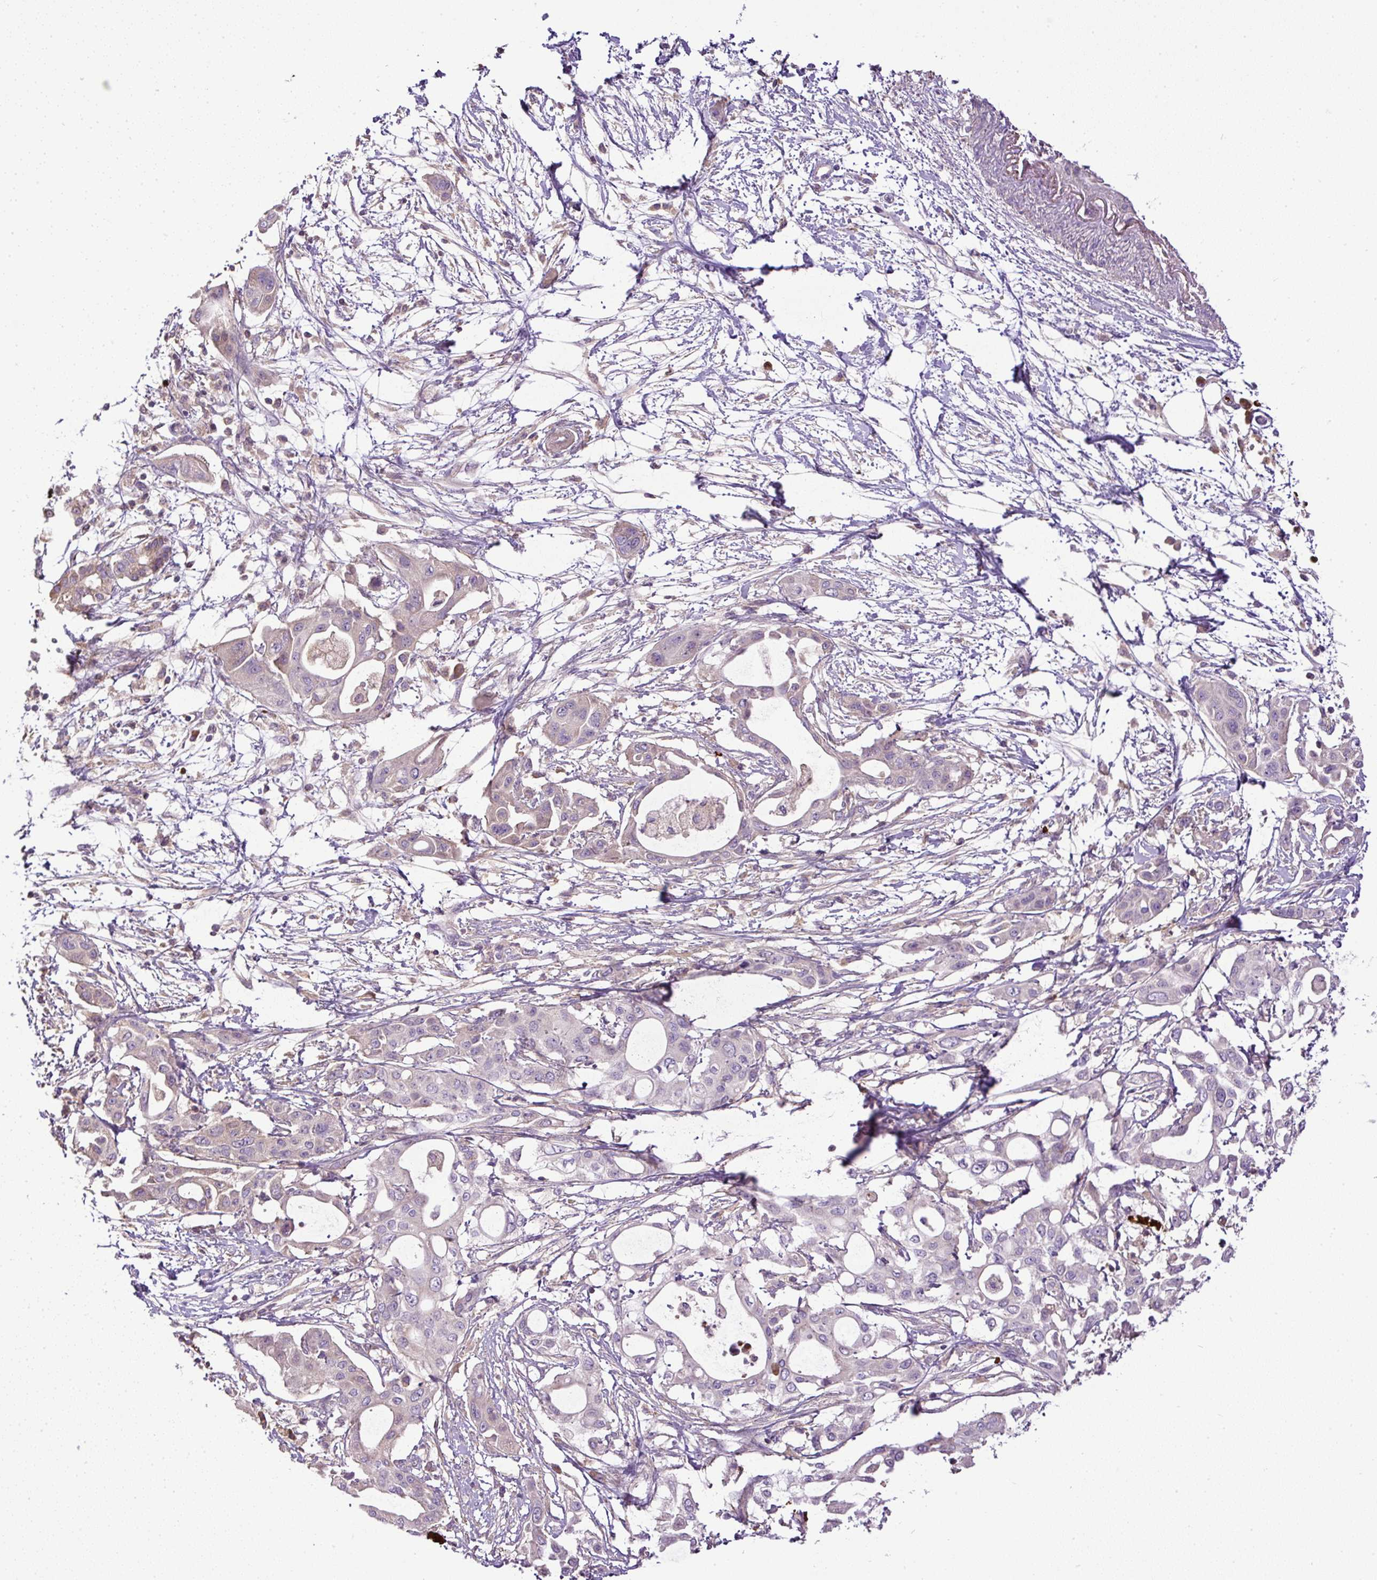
{"staining": {"intensity": "negative", "quantity": "none", "location": "none"}, "tissue": "pancreatic cancer", "cell_type": "Tumor cells", "image_type": "cancer", "snomed": [{"axis": "morphology", "description": "Adenocarcinoma, NOS"}, {"axis": "topography", "description": "Pancreas"}], "caption": "The image demonstrates no staining of tumor cells in pancreatic cancer. Nuclei are stained in blue.", "gene": "CXCL13", "patient": {"sex": "male", "age": 68}}